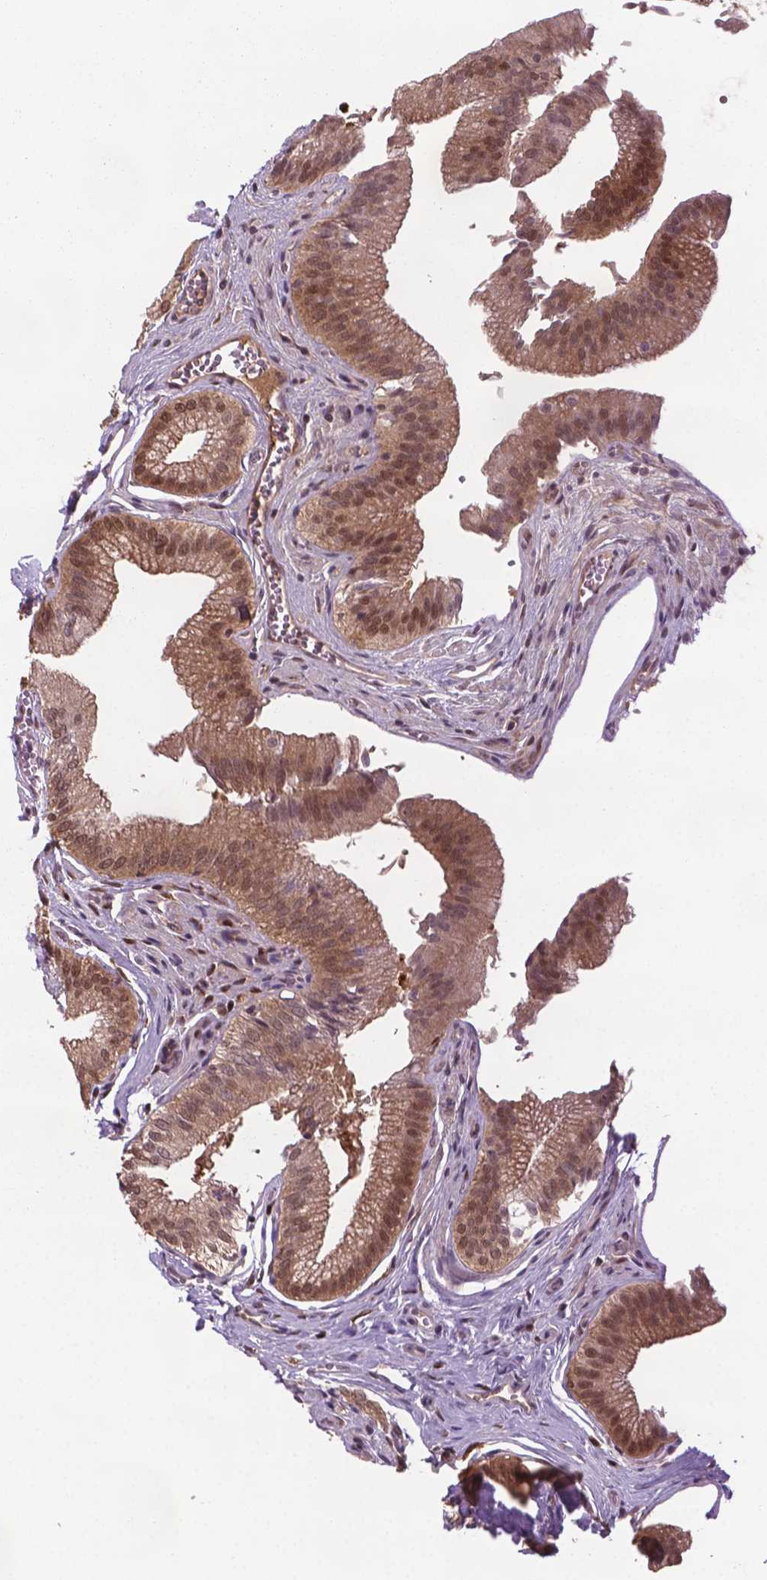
{"staining": {"intensity": "weak", "quantity": ">75%", "location": "cytoplasmic/membranous,nuclear"}, "tissue": "gallbladder", "cell_type": "Glandular cells", "image_type": "normal", "snomed": [{"axis": "morphology", "description": "Normal tissue, NOS"}, {"axis": "topography", "description": "Gallbladder"}, {"axis": "topography", "description": "Peripheral nerve tissue"}], "caption": "Gallbladder stained with immunohistochemistry reveals weak cytoplasmic/membranous,nuclear positivity in about >75% of glandular cells. The protein of interest is stained brown, and the nuclei are stained in blue (DAB (3,3'-diaminobenzidine) IHC with brightfield microscopy, high magnification).", "gene": "PLIN3", "patient": {"sex": "male", "age": 17}}